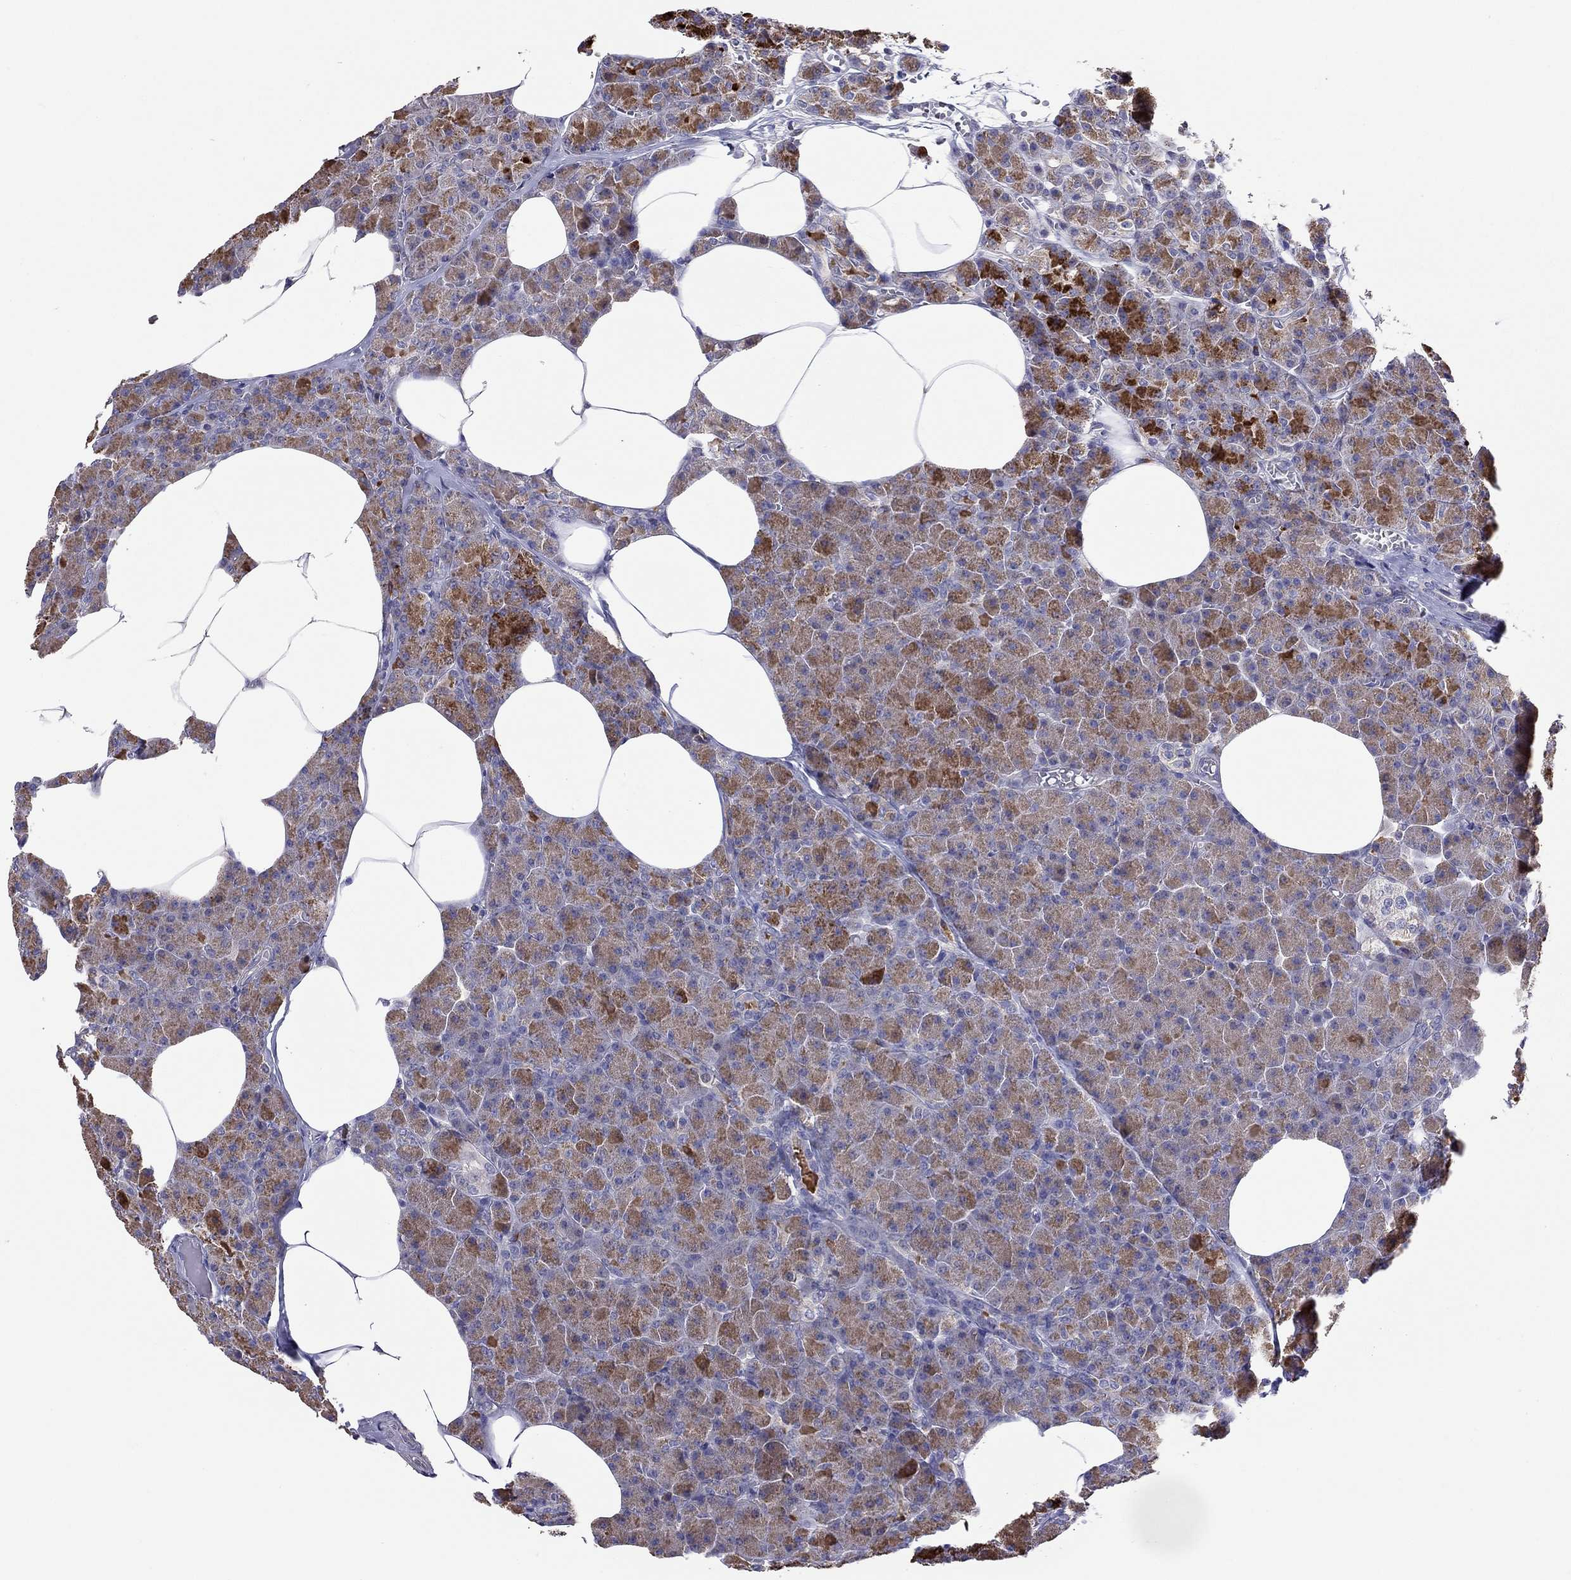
{"staining": {"intensity": "moderate", "quantity": ">75%", "location": "cytoplasmic/membranous"}, "tissue": "pancreas", "cell_type": "Exocrine glandular cells", "image_type": "normal", "snomed": [{"axis": "morphology", "description": "Normal tissue, NOS"}, {"axis": "topography", "description": "Pancreas"}], "caption": "A brown stain highlights moderate cytoplasmic/membranous expression of a protein in exocrine glandular cells of benign human pancreas.", "gene": "SYTL2", "patient": {"sex": "female", "age": 45}}